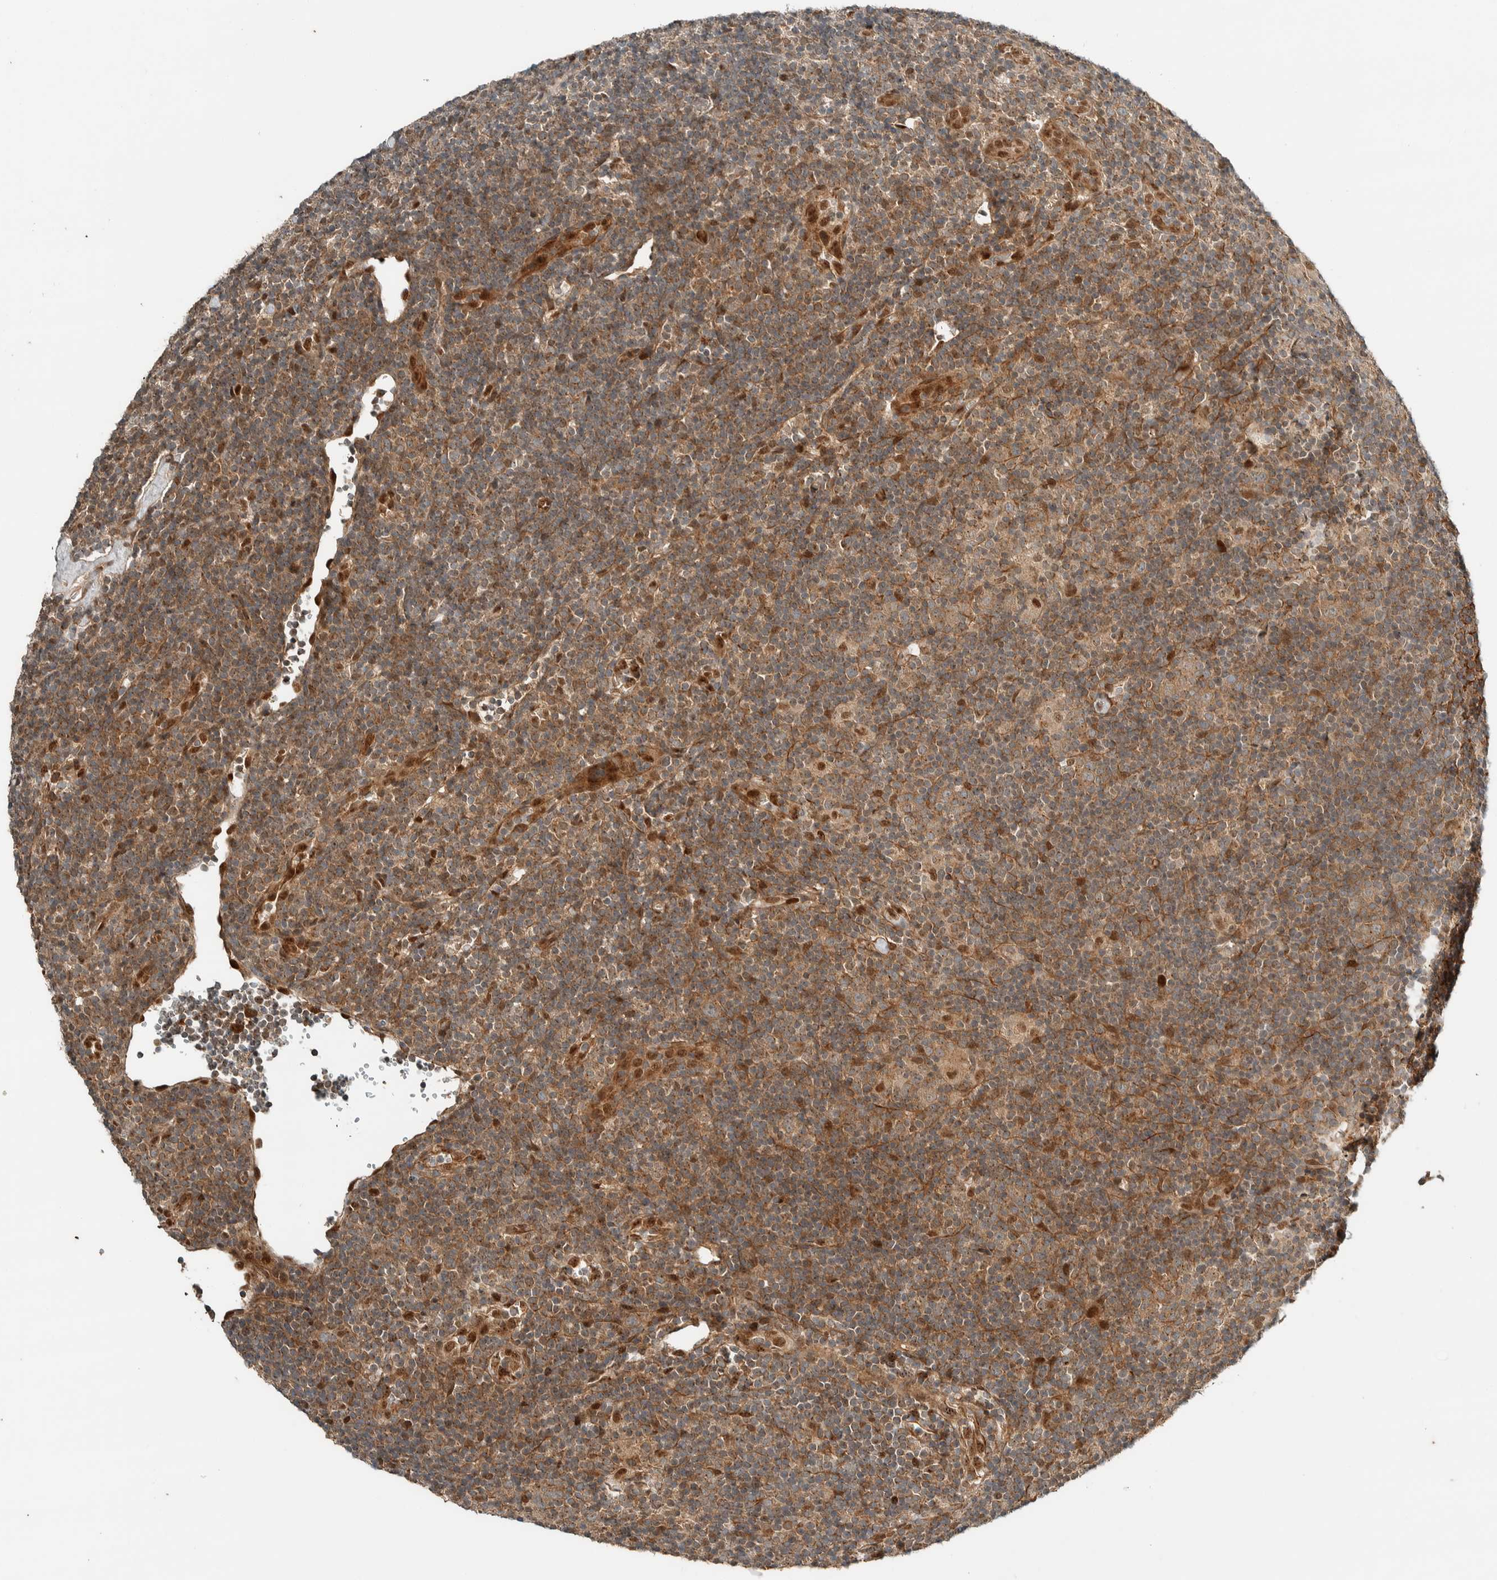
{"staining": {"intensity": "weak", "quantity": "25%-75%", "location": "cytoplasmic/membranous"}, "tissue": "lymphoma", "cell_type": "Tumor cells", "image_type": "cancer", "snomed": [{"axis": "morphology", "description": "Hodgkin's disease, NOS"}, {"axis": "topography", "description": "Lymph node"}], "caption": "This is a micrograph of immunohistochemistry (IHC) staining of lymphoma, which shows weak staining in the cytoplasmic/membranous of tumor cells.", "gene": "STXBP4", "patient": {"sex": "female", "age": 57}}